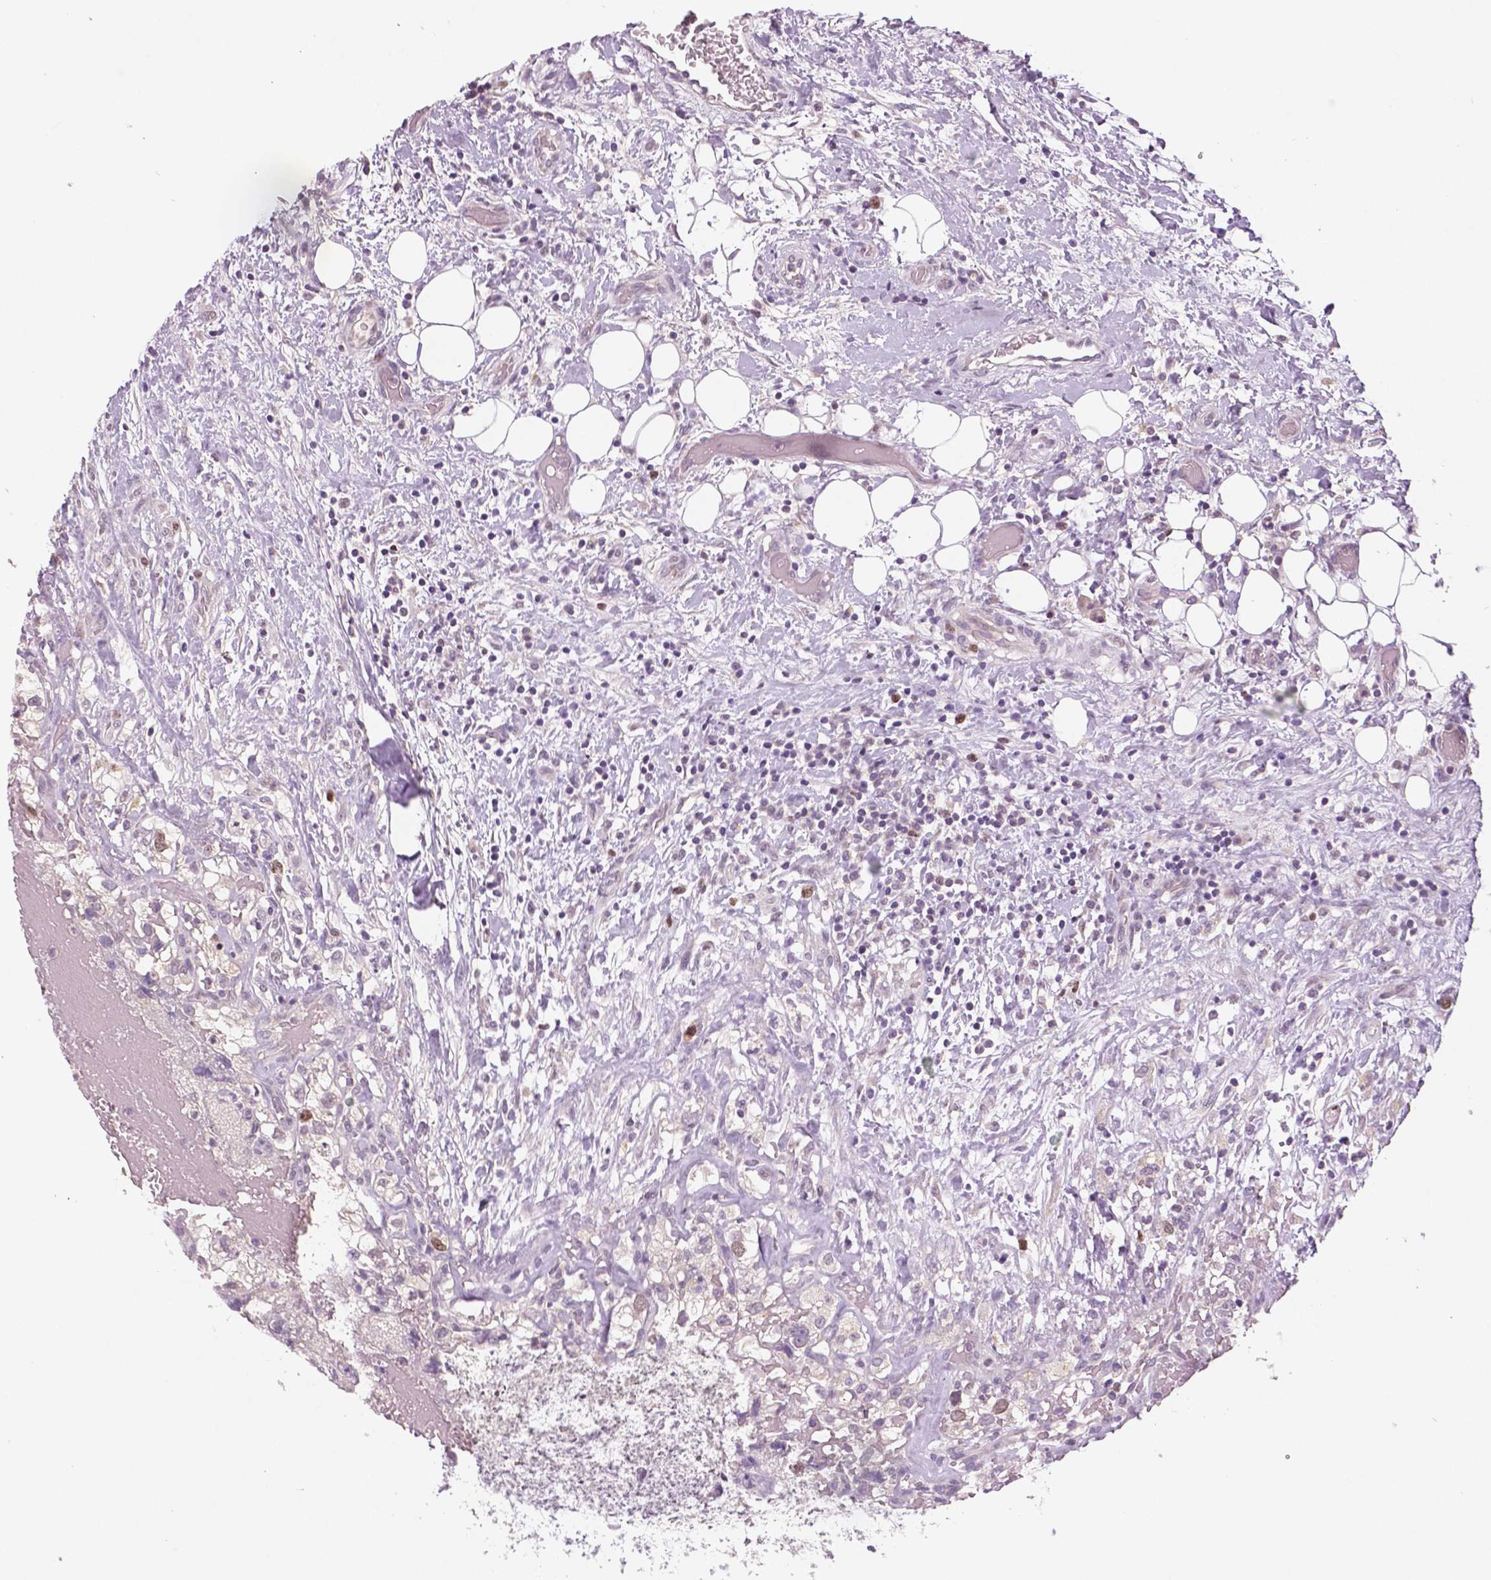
{"staining": {"intensity": "moderate", "quantity": "<25%", "location": "nuclear"}, "tissue": "renal cancer", "cell_type": "Tumor cells", "image_type": "cancer", "snomed": [{"axis": "morphology", "description": "Adenocarcinoma, NOS"}, {"axis": "topography", "description": "Kidney"}], "caption": "A low amount of moderate nuclear expression is seen in approximately <25% of tumor cells in adenocarcinoma (renal) tissue. The staining was performed using DAB to visualize the protein expression in brown, while the nuclei were stained in blue with hematoxylin (Magnification: 20x).", "gene": "MKI67", "patient": {"sex": "male", "age": 59}}